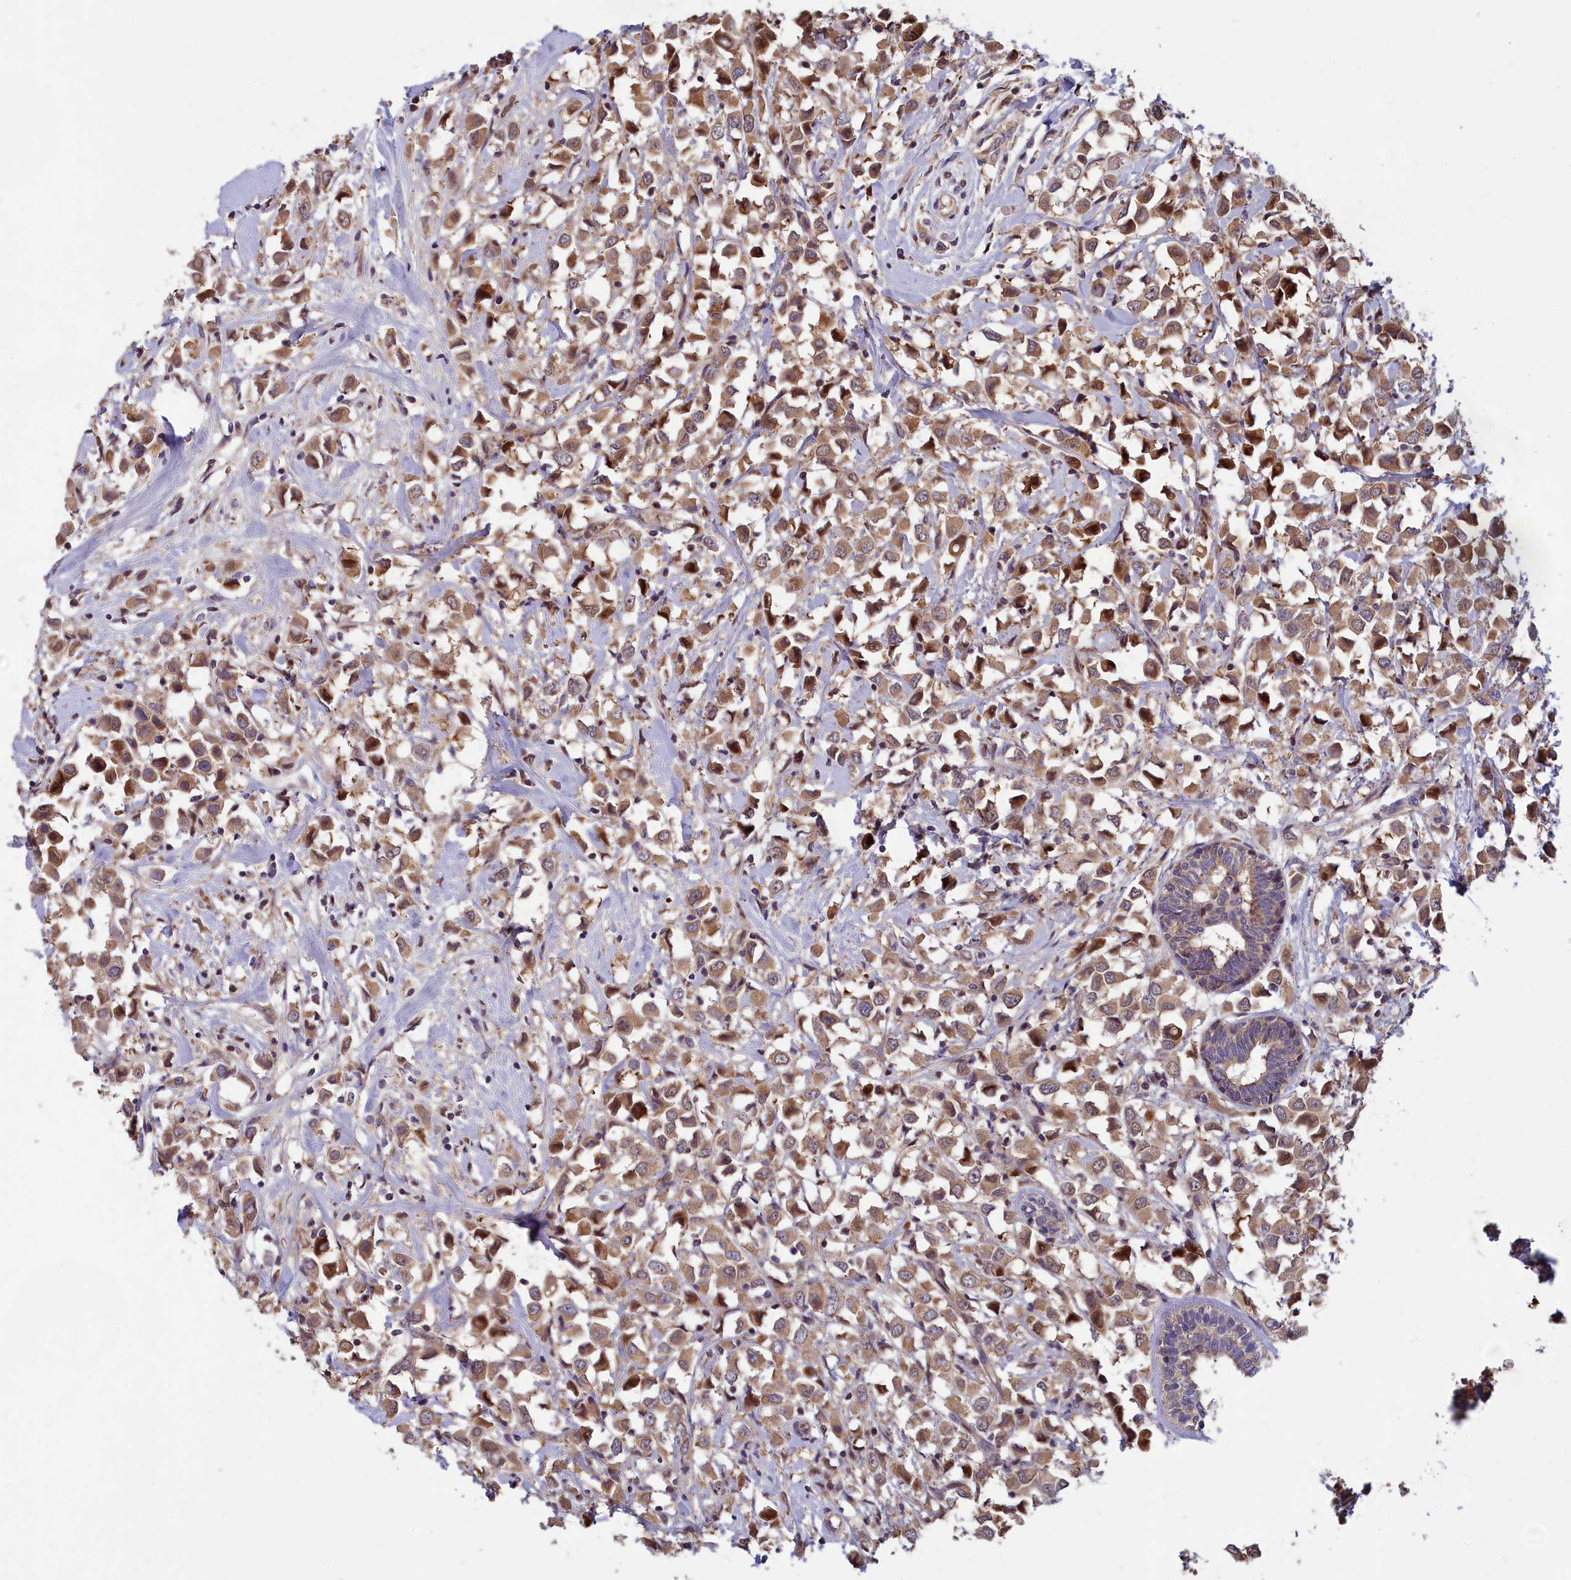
{"staining": {"intensity": "moderate", "quantity": ">75%", "location": "cytoplasmic/membranous,nuclear"}, "tissue": "breast cancer", "cell_type": "Tumor cells", "image_type": "cancer", "snomed": [{"axis": "morphology", "description": "Duct carcinoma"}, {"axis": "topography", "description": "Breast"}], "caption": "Immunohistochemical staining of human breast cancer (infiltrating ductal carcinoma) reveals medium levels of moderate cytoplasmic/membranous and nuclear expression in approximately >75% of tumor cells. (brown staining indicates protein expression, while blue staining denotes nuclei).", "gene": "CCDC15", "patient": {"sex": "female", "age": 61}}